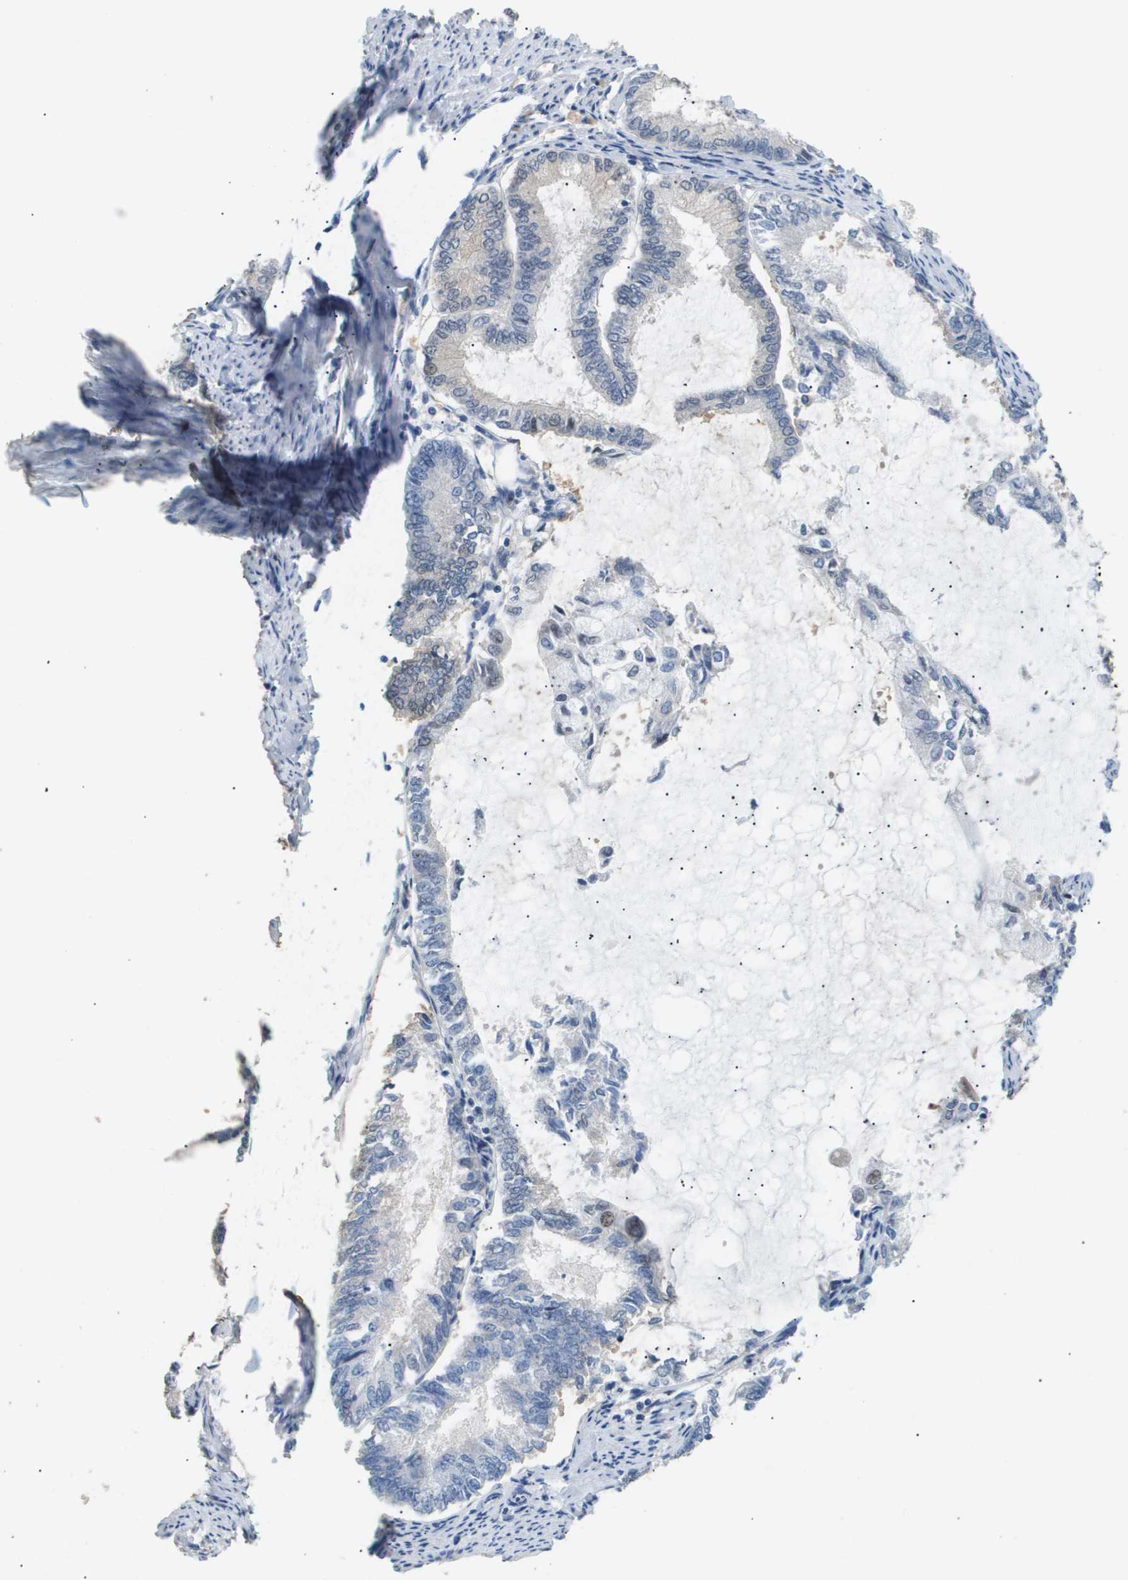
{"staining": {"intensity": "negative", "quantity": "none", "location": "none"}, "tissue": "endometrial cancer", "cell_type": "Tumor cells", "image_type": "cancer", "snomed": [{"axis": "morphology", "description": "Adenocarcinoma, NOS"}, {"axis": "topography", "description": "Endometrium"}], "caption": "Immunohistochemistry (IHC) of human endometrial adenocarcinoma shows no staining in tumor cells.", "gene": "AKR1A1", "patient": {"sex": "female", "age": 86}}